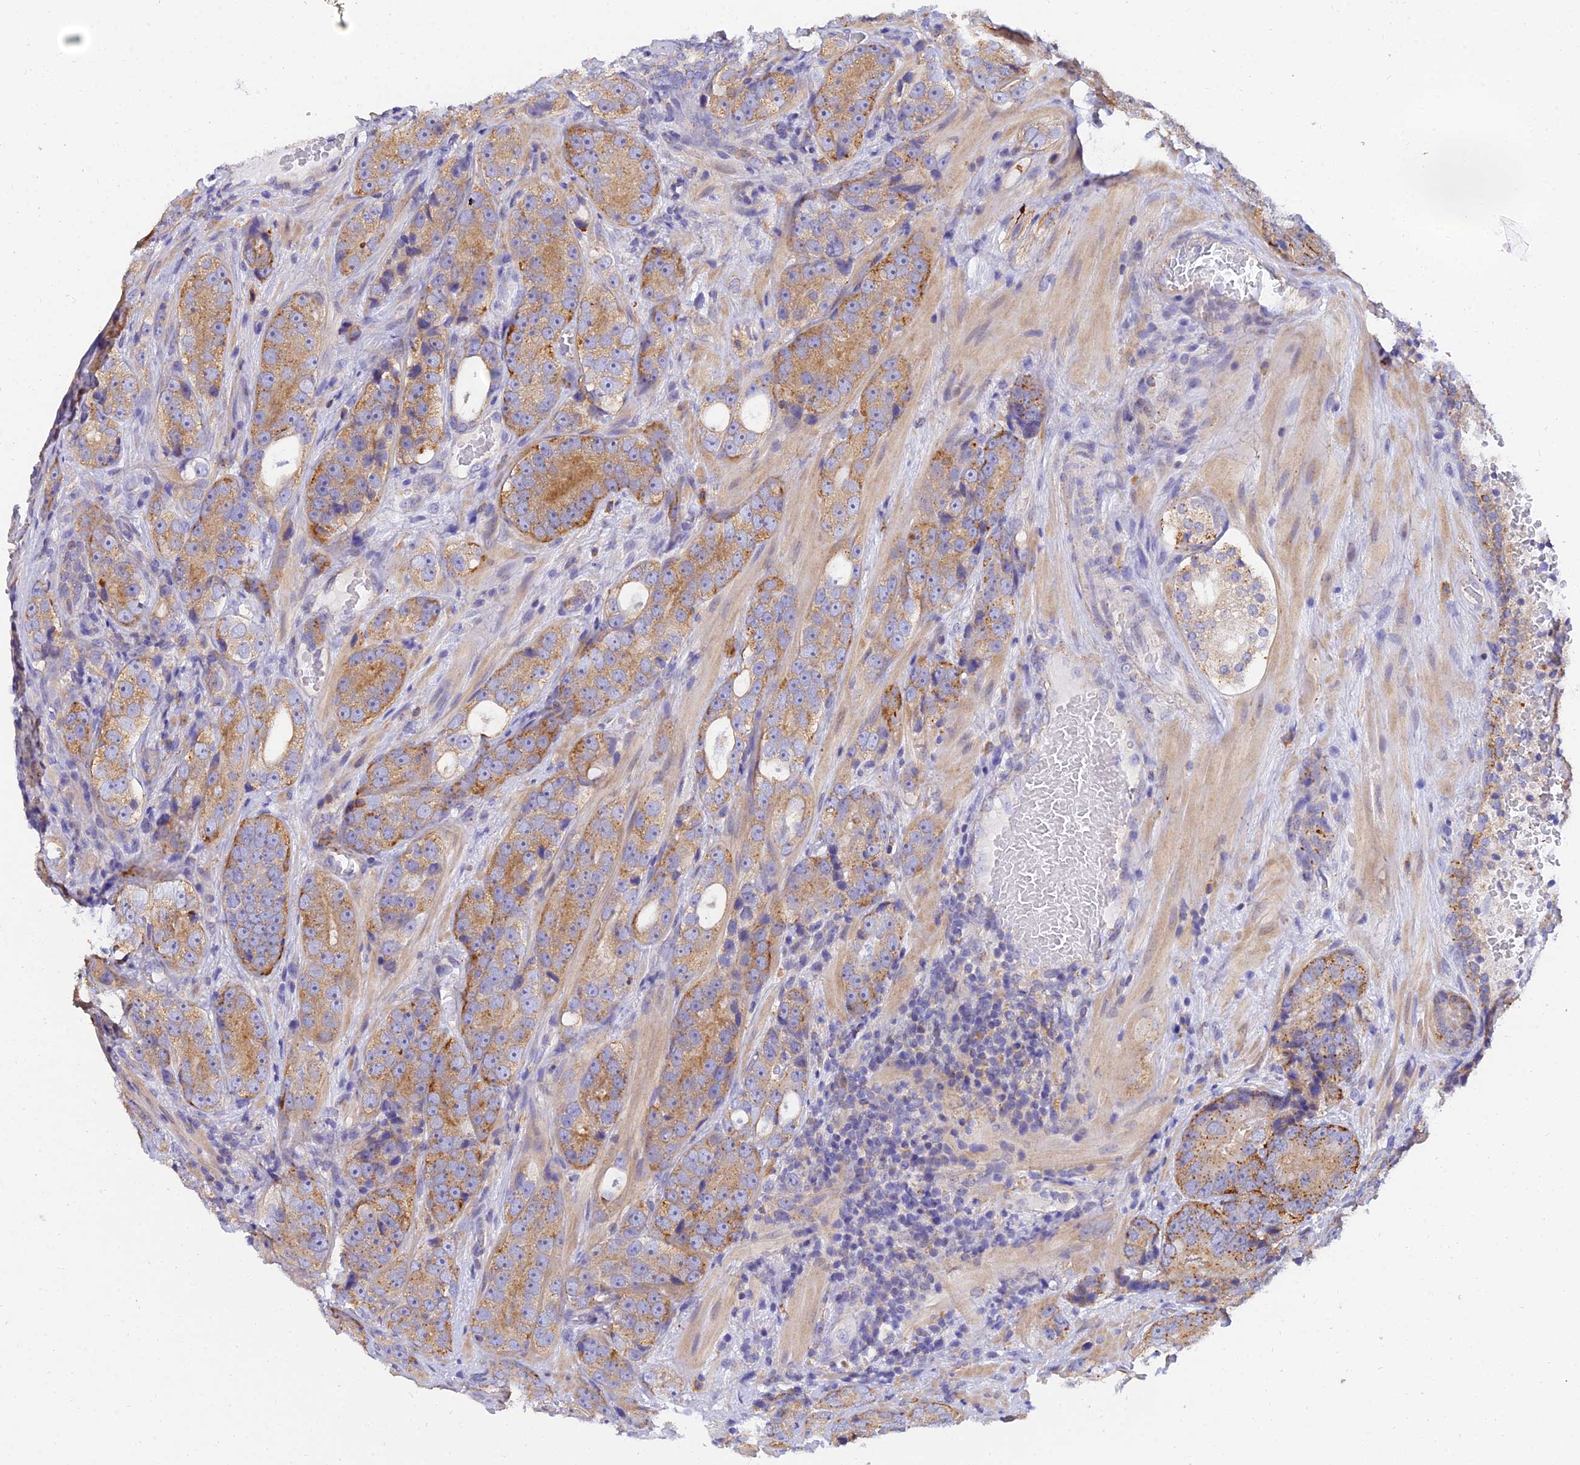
{"staining": {"intensity": "moderate", "quantity": ">75%", "location": "cytoplasmic/membranous"}, "tissue": "prostate cancer", "cell_type": "Tumor cells", "image_type": "cancer", "snomed": [{"axis": "morphology", "description": "Adenocarcinoma, High grade"}, {"axis": "topography", "description": "Prostate"}], "caption": "High-grade adenocarcinoma (prostate) stained for a protein (brown) displays moderate cytoplasmic/membranous positive expression in about >75% of tumor cells.", "gene": "ARL8B", "patient": {"sex": "male", "age": 56}}